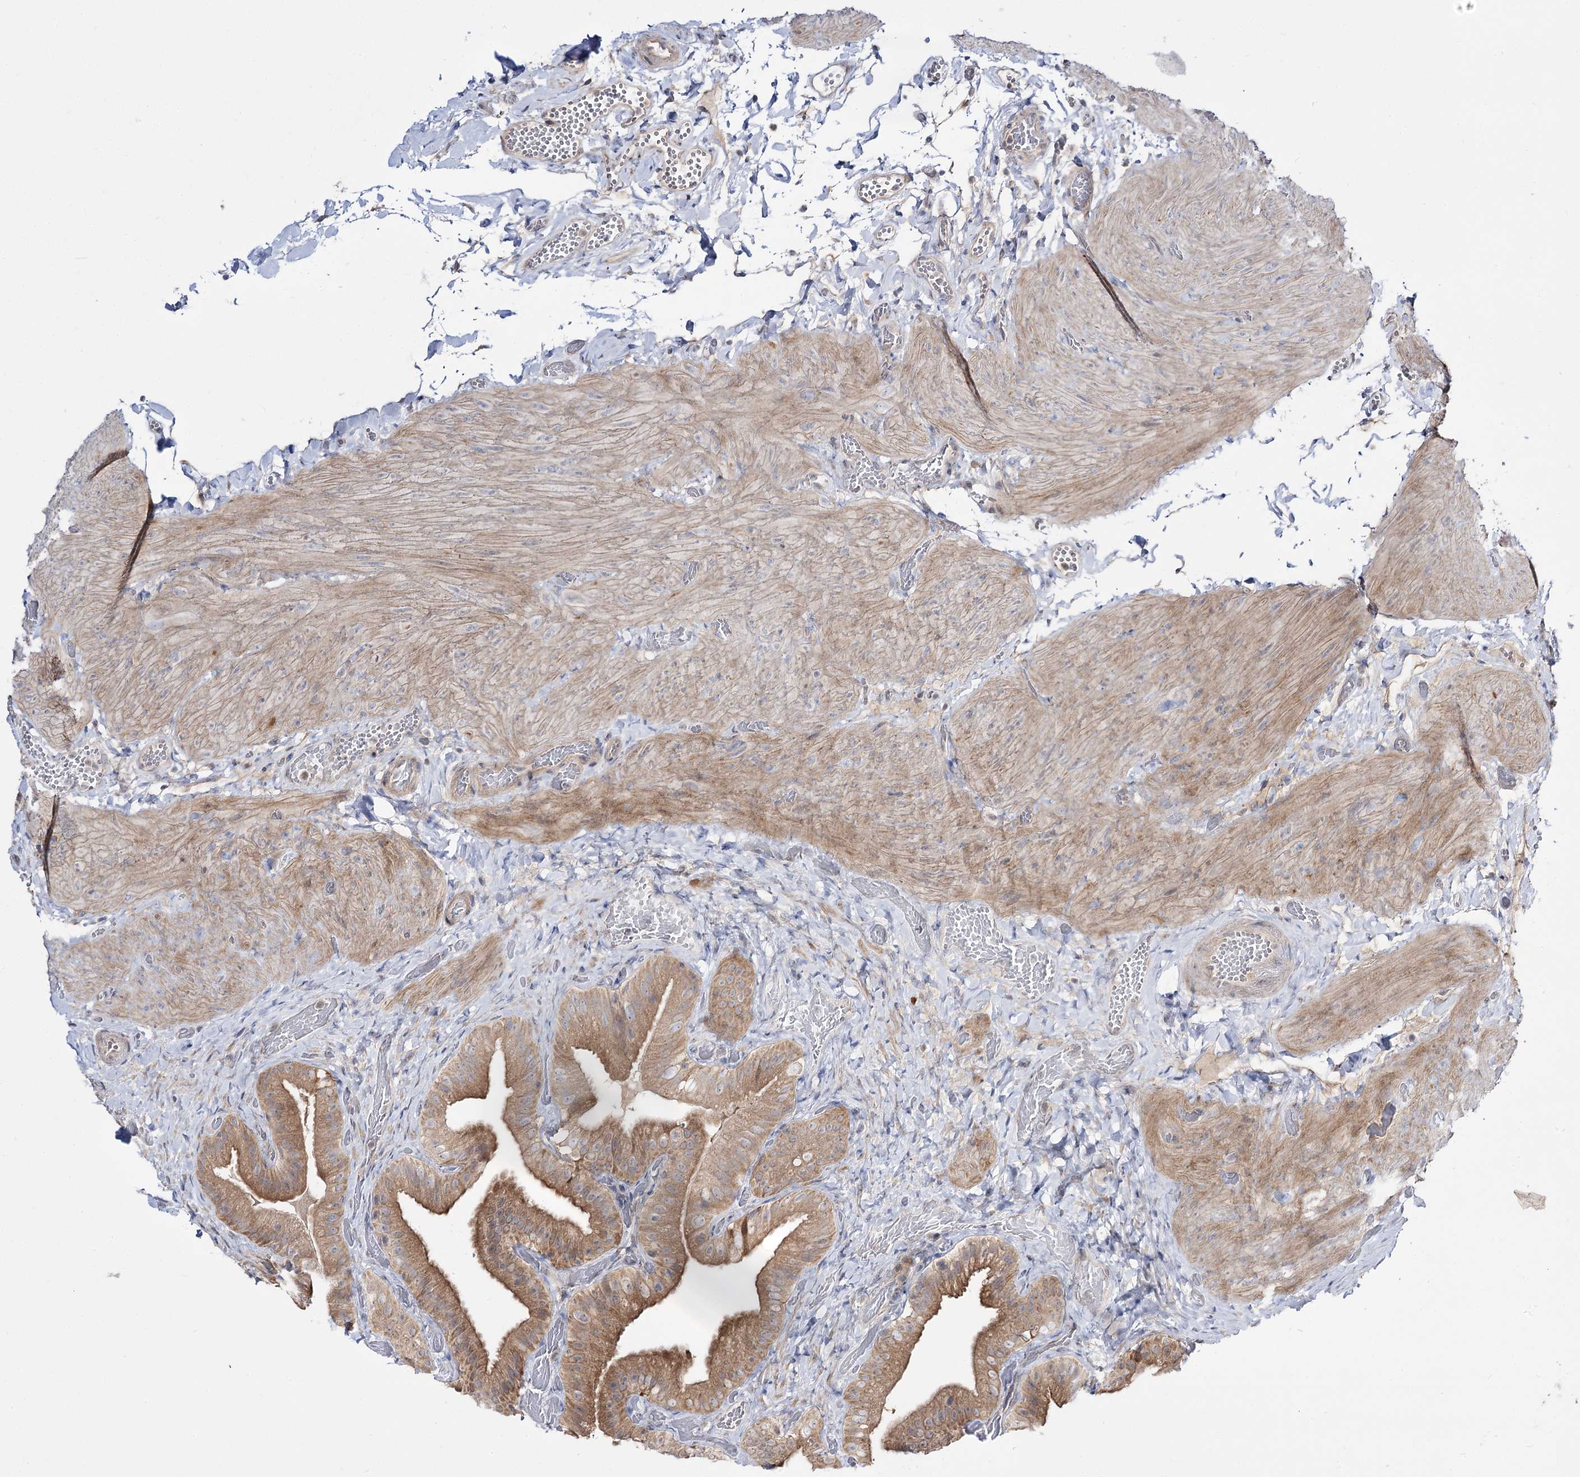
{"staining": {"intensity": "moderate", "quantity": ">75%", "location": "cytoplasmic/membranous"}, "tissue": "gallbladder", "cell_type": "Glandular cells", "image_type": "normal", "snomed": [{"axis": "morphology", "description": "Normal tissue, NOS"}, {"axis": "topography", "description": "Gallbladder"}], "caption": "A high-resolution micrograph shows immunohistochemistry staining of benign gallbladder, which shows moderate cytoplasmic/membranous expression in about >75% of glandular cells. (Brightfield microscopy of DAB IHC at high magnification).", "gene": "C11orf80", "patient": {"sex": "female", "age": 64}}